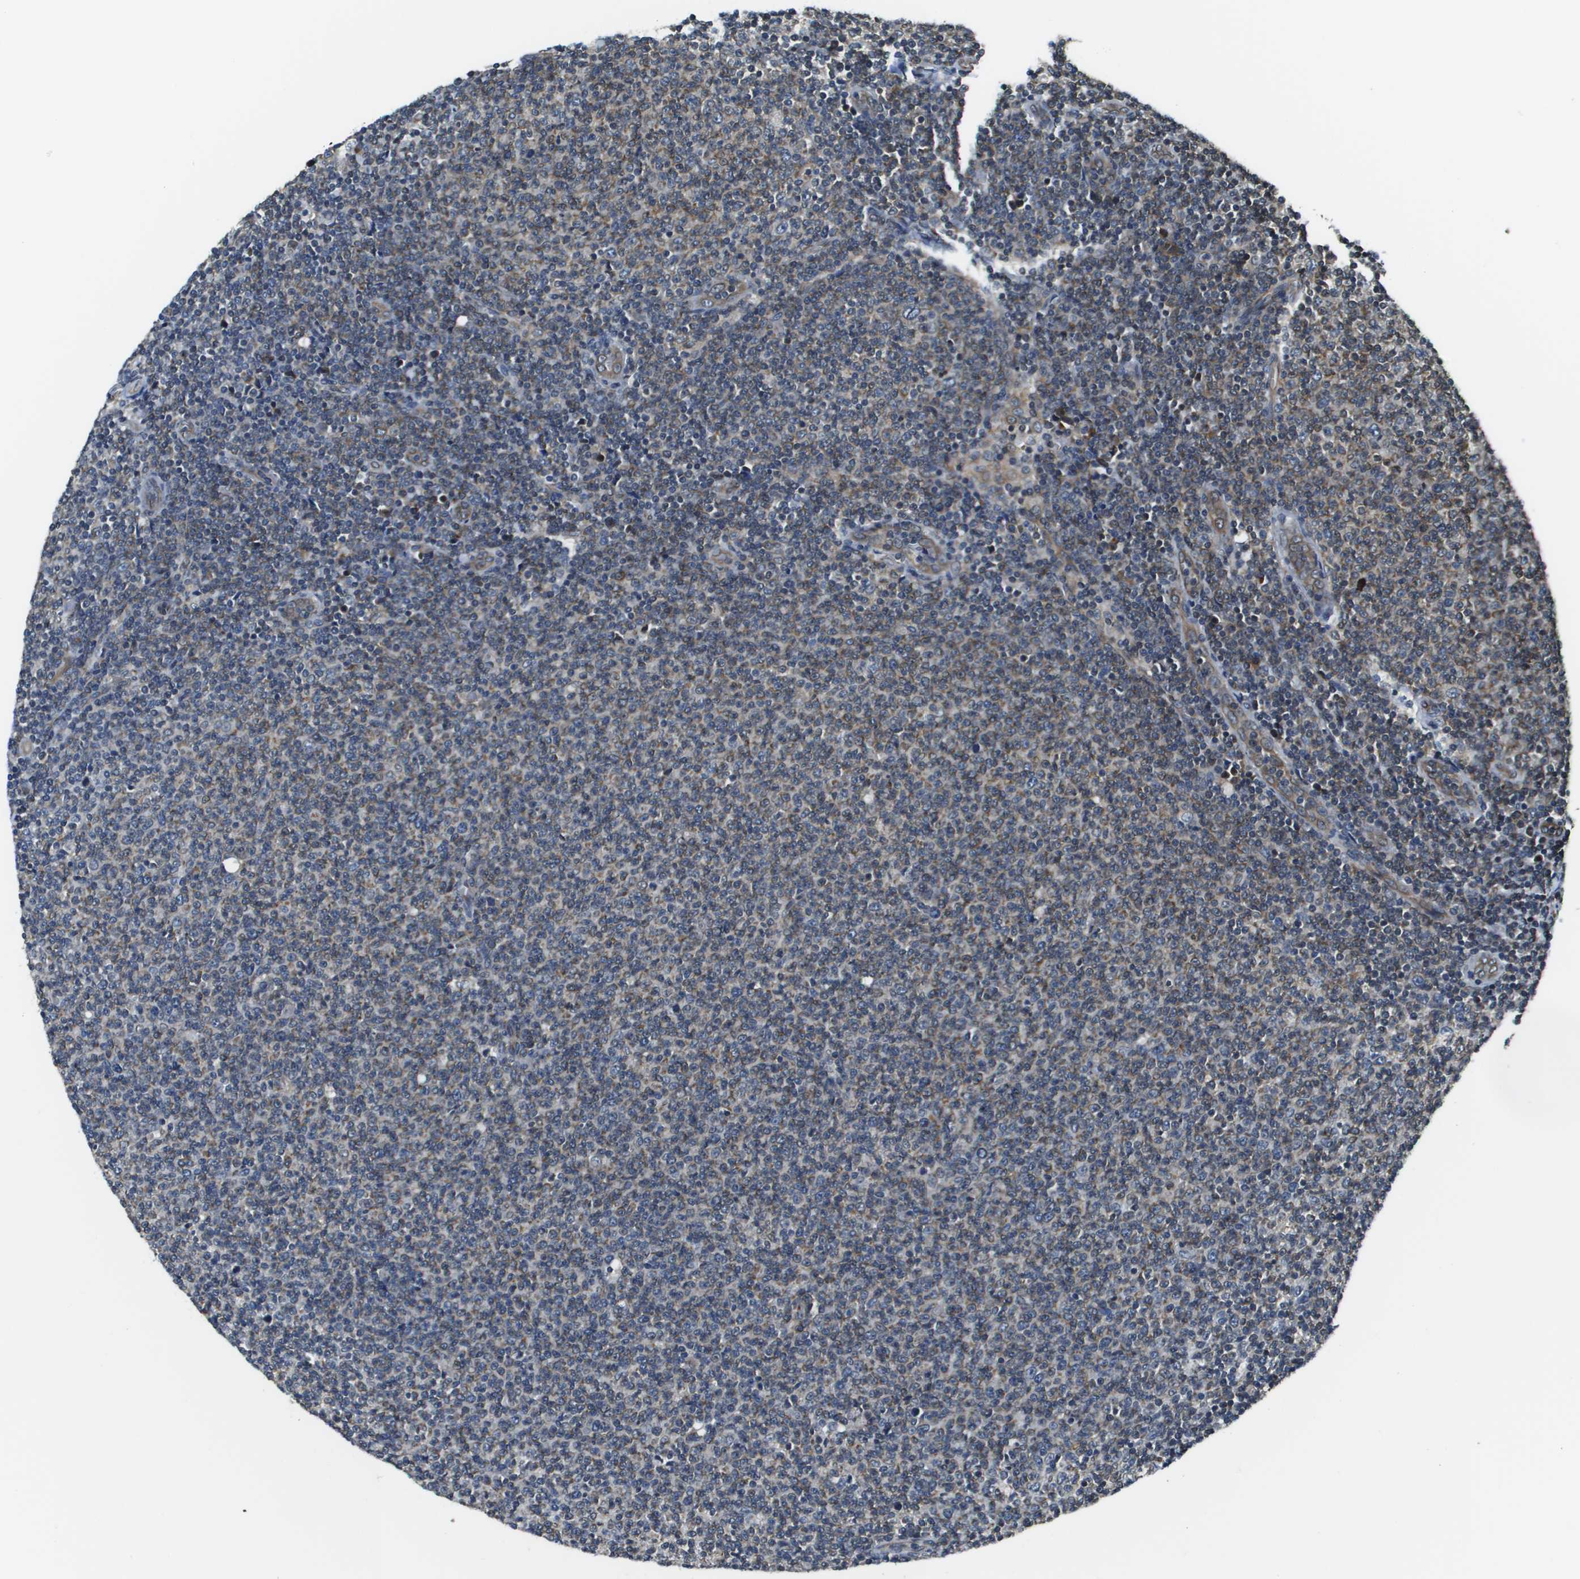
{"staining": {"intensity": "weak", "quantity": "25%-75%", "location": "cytoplasmic/membranous"}, "tissue": "lymphoma", "cell_type": "Tumor cells", "image_type": "cancer", "snomed": [{"axis": "morphology", "description": "Malignant lymphoma, non-Hodgkin's type, Low grade"}, {"axis": "topography", "description": "Lymph node"}], "caption": "Immunohistochemical staining of lymphoma exhibits low levels of weak cytoplasmic/membranous positivity in approximately 25%-75% of tumor cells. (Stains: DAB (3,3'-diaminobenzidine) in brown, nuclei in blue, Microscopy: brightfield microscopy at high magnification).", "gene": "SEC62", "patient": {"sex": "male", "age": 66}}